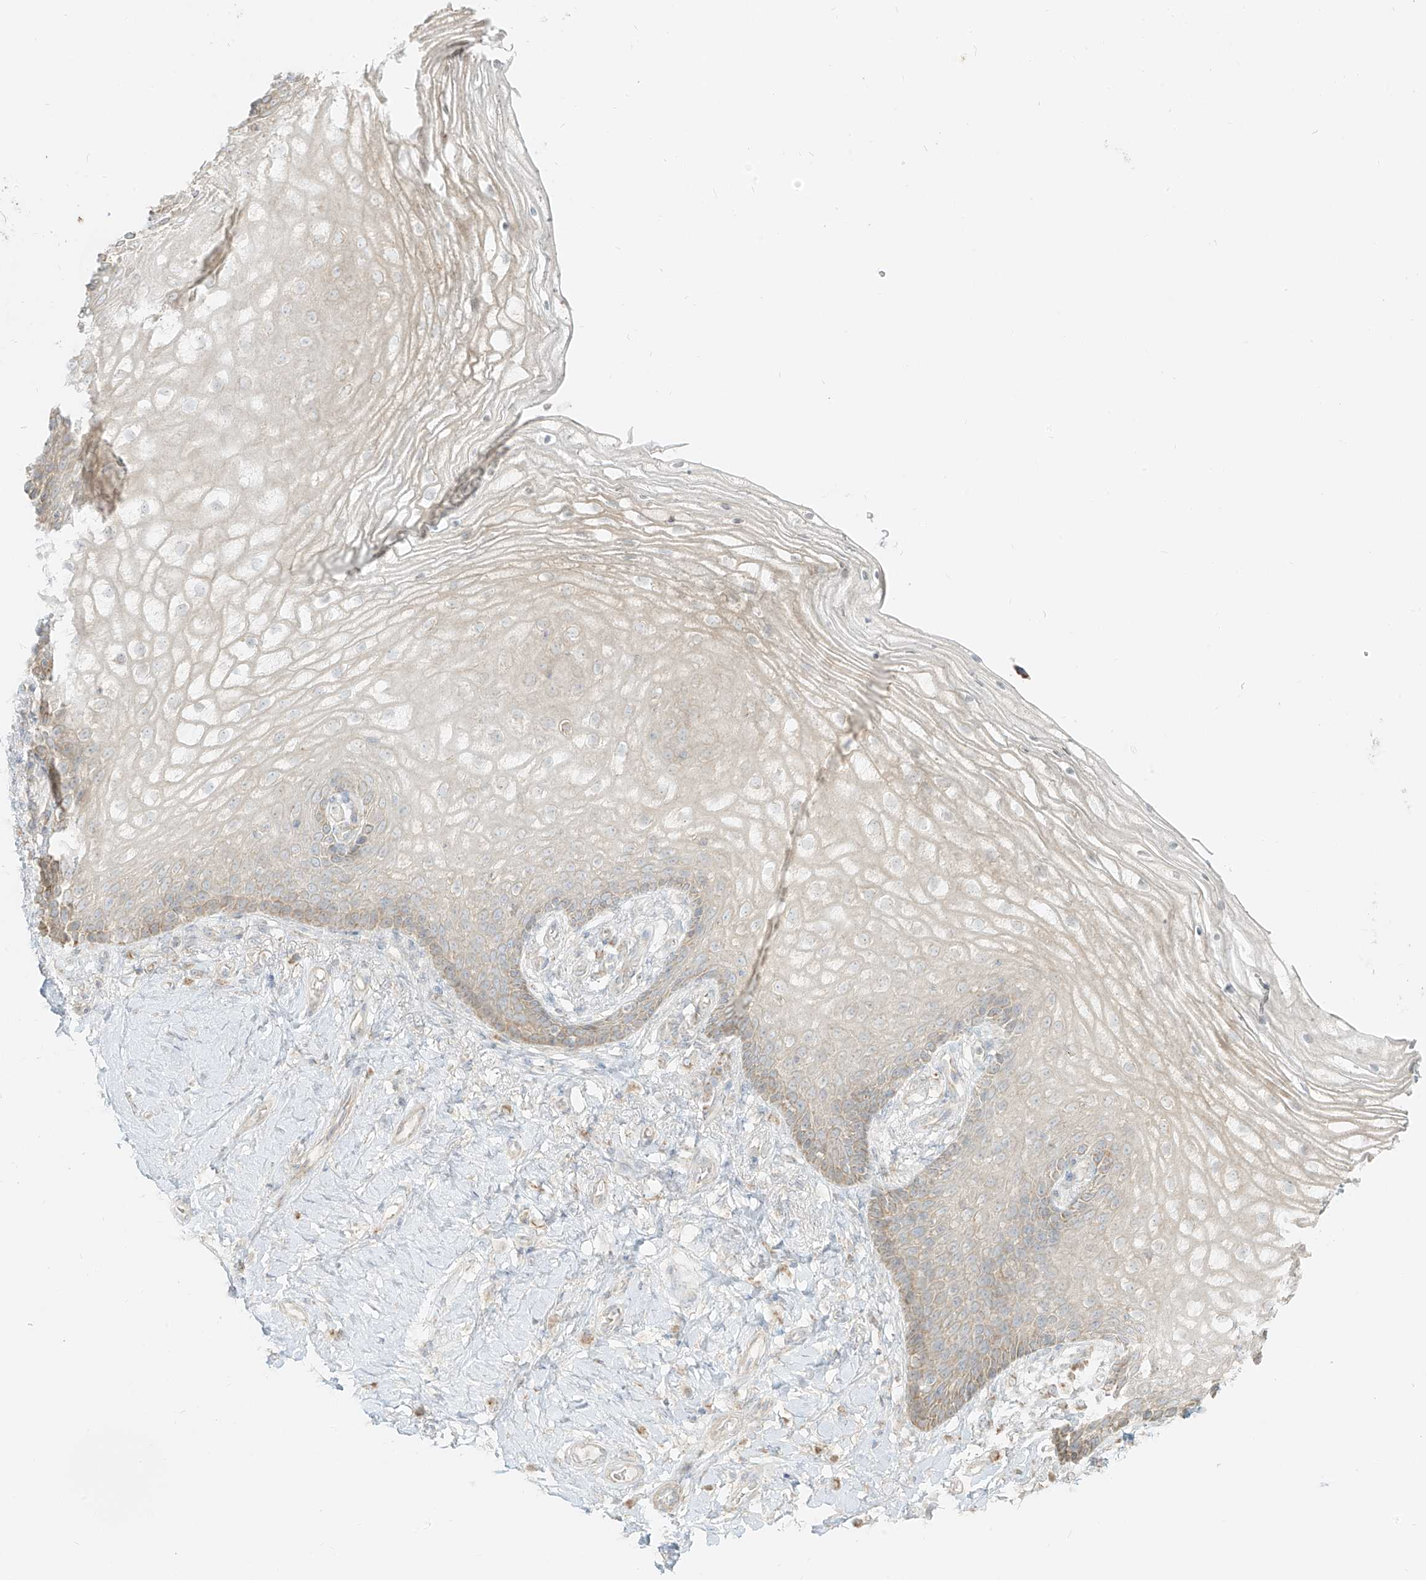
{"staining": {"intensity": "moderate", "quantity": "<25%", "location": "cytoplasmic/membranous"}, "tissue": "vagina", "cell_type": "Squamous epithelial cells", "image_type": "normal", "snomed": [{"axis": "morphology", "description": "Normal tissue, NOS"}, {"axis": "topography", "description": "Vagina"}], "caption": "The image shows staining of unremarkable vagina, revealing moderate cytoplasmic/membranous protein positivity (brown color) within squamous epithelial cells.", "gene": "ZIM3", "patient": {"sex": "female", "age": 60}}